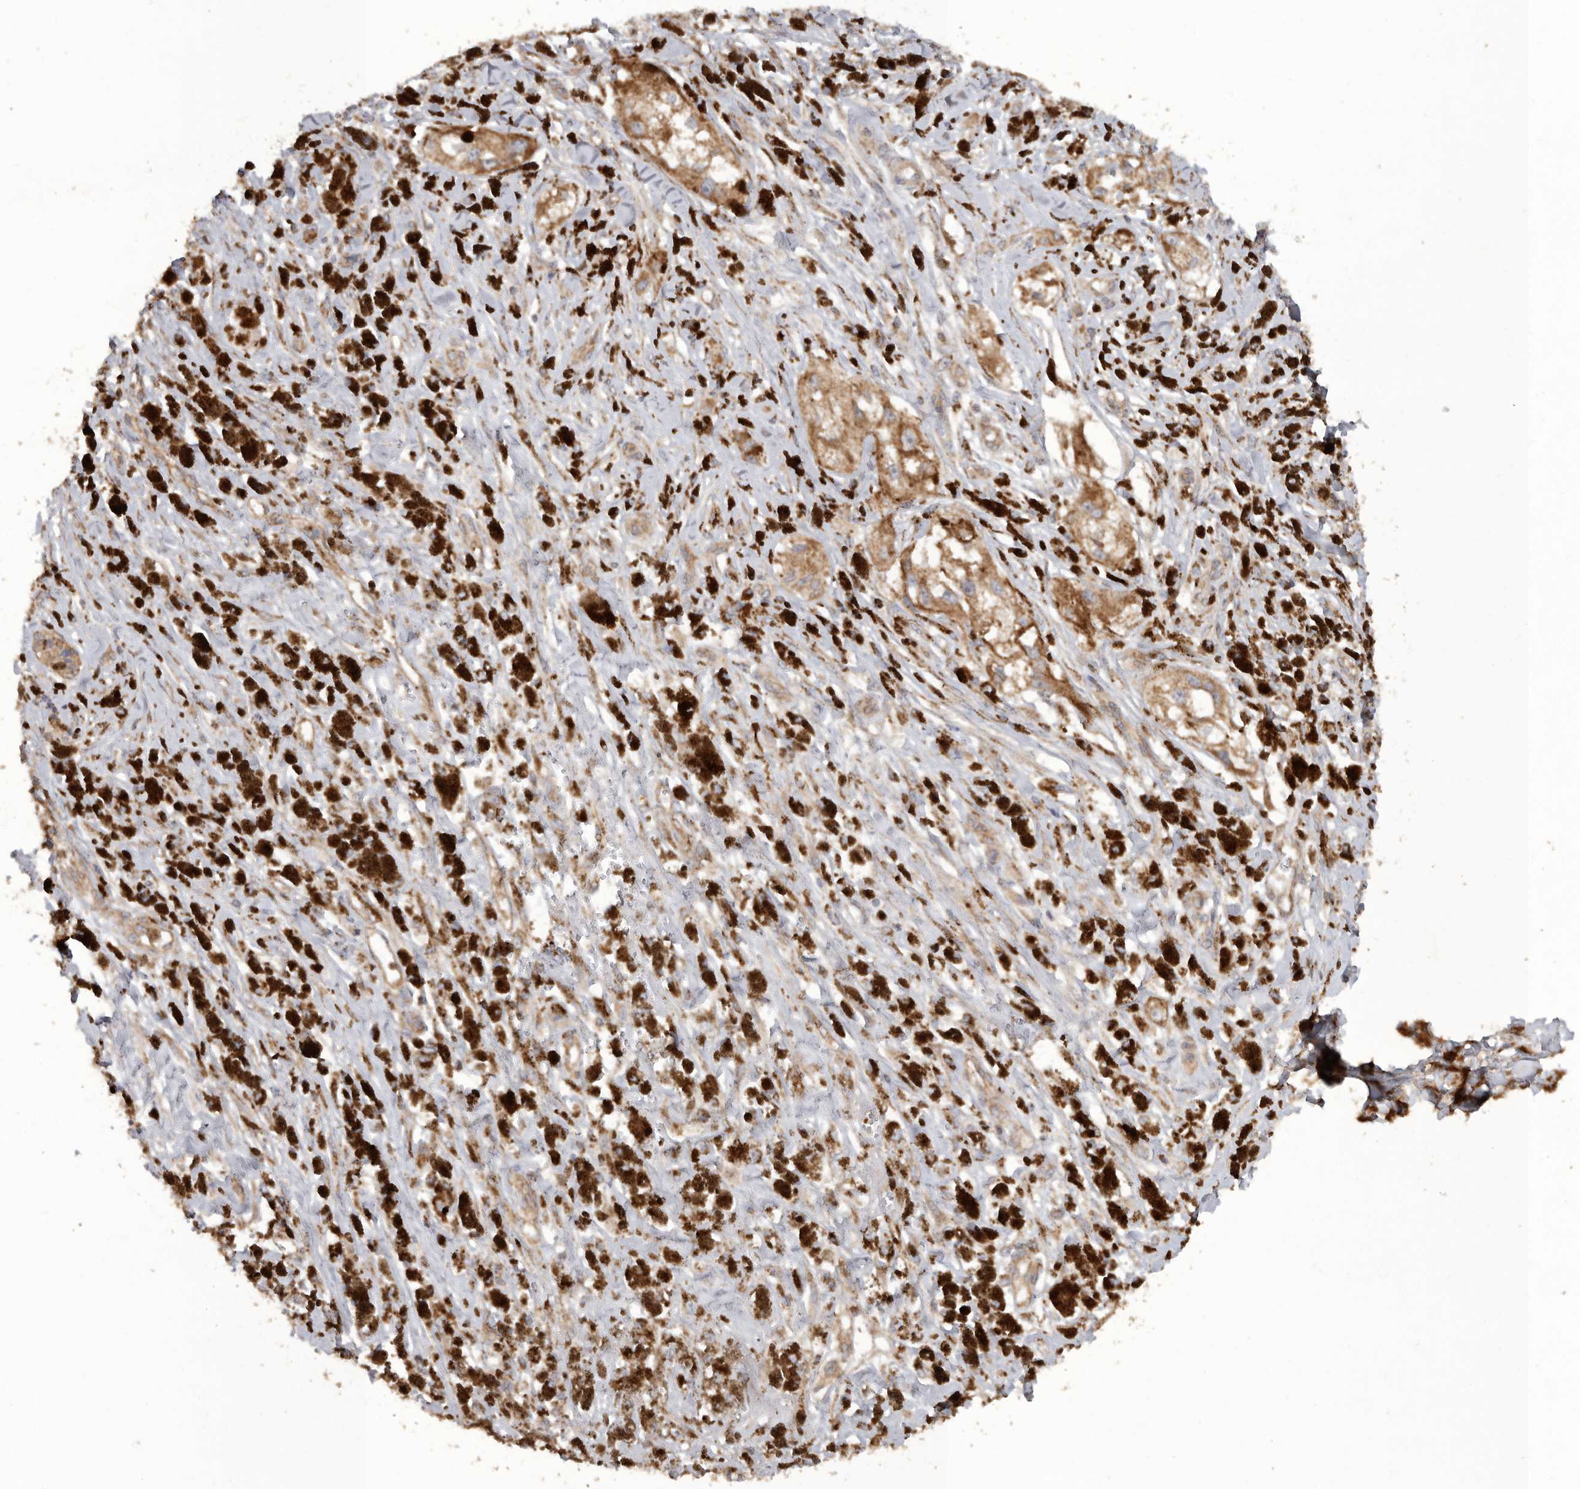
{"staining": {"intensity": "negative", "quantity": "none", "location": "none"}, "tissue": "melanoma", "cell_type": "Tumor cells", "image_type": "cancer", "snomed": [{"axis": "morphology", "description": "Malignant melanoma, NOS"}, {"axis": "topography", "description": "Skin"}], "caption": "The histopathology image exhibits no significant positivity in tumor cells of malignant melanoma.", "gene": "PODXL2", "patient": {"sex": "male", "age": 88}}